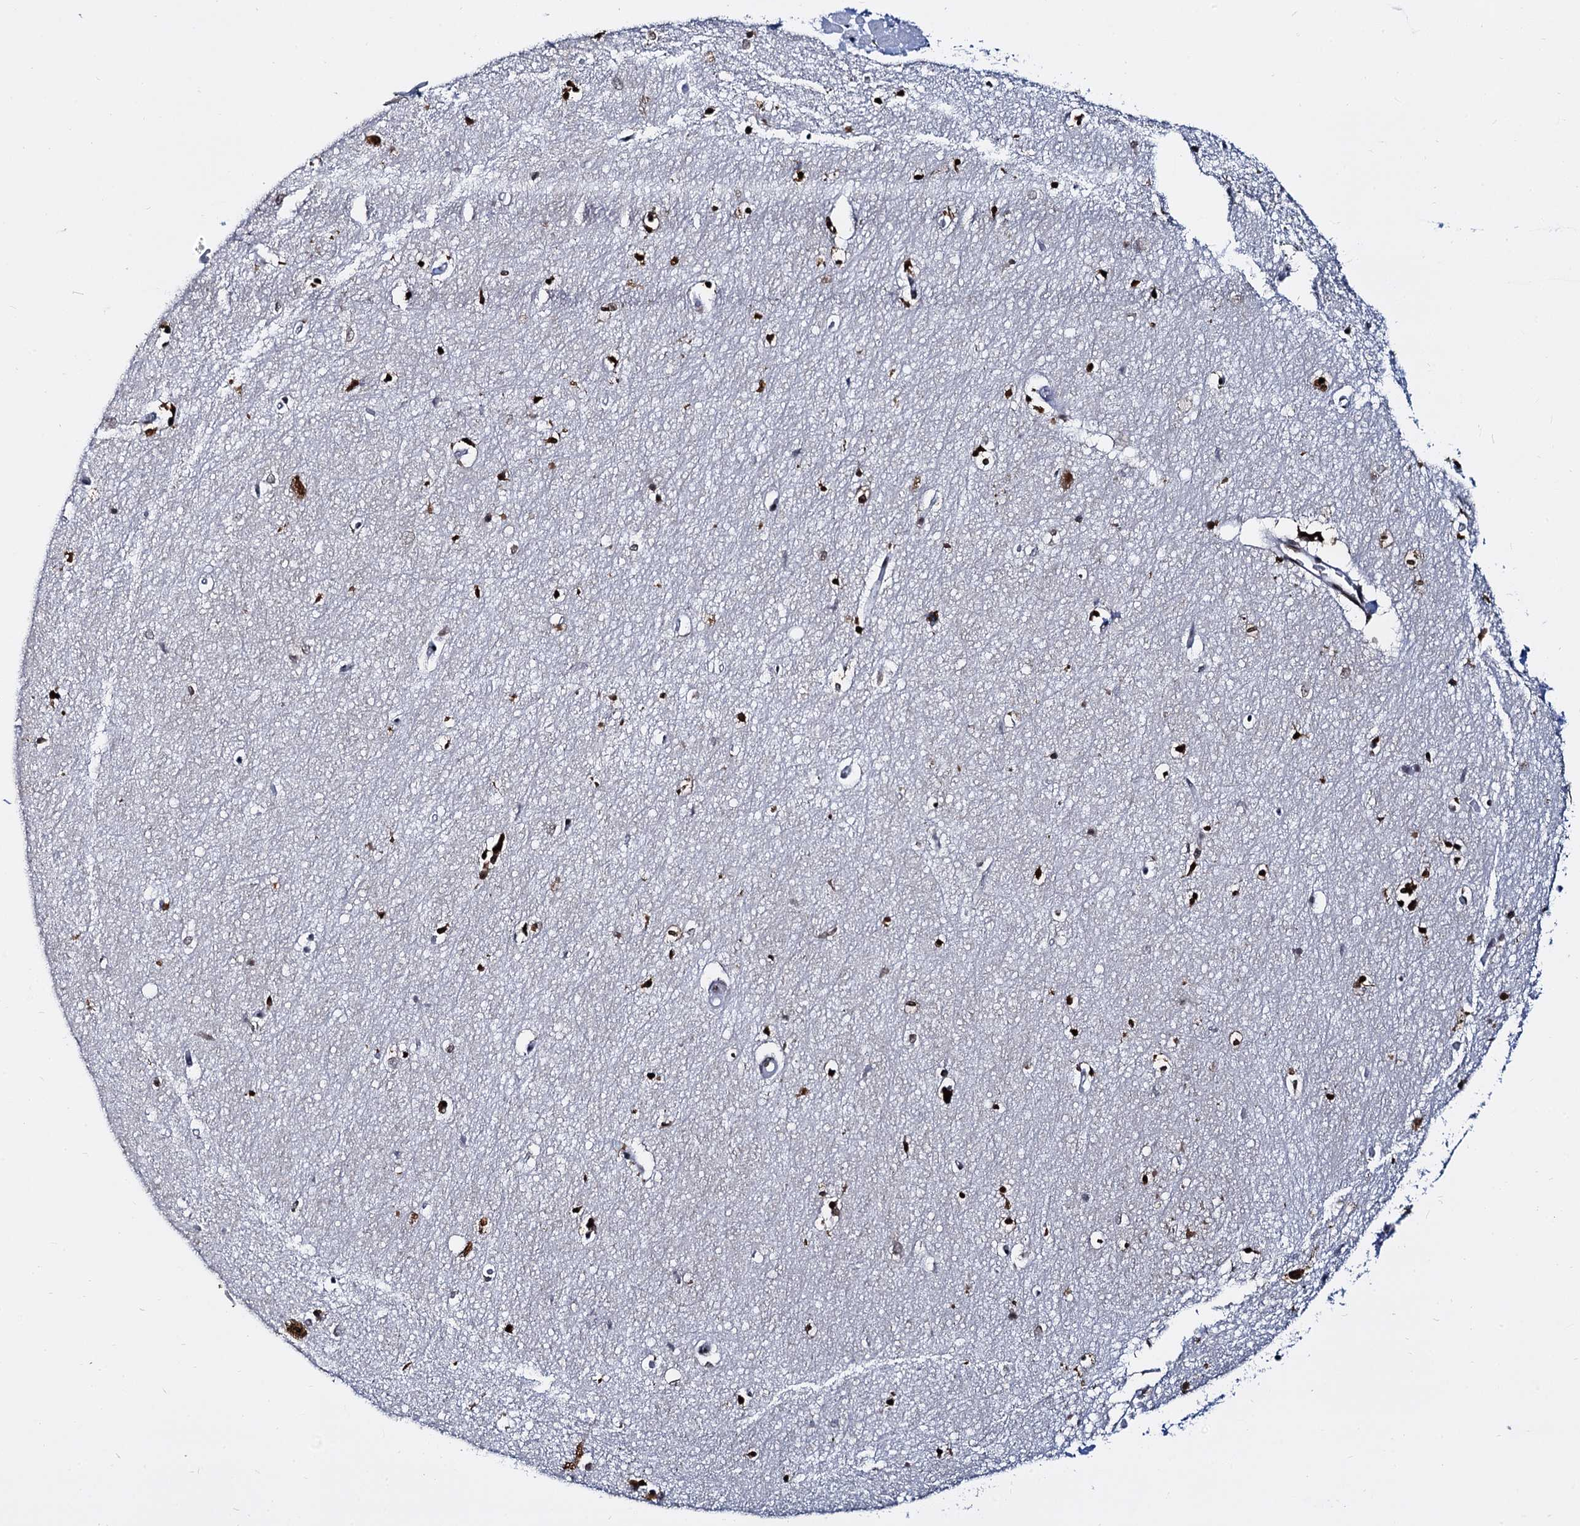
{"staining": {"intensity": "strong", "quantity": ">75%", "location": "nuclear"}, "tissue": "hippocampus", "cell_type": "Glial cells", "image_type": "normal", "snomed": [{"axis": "morphology", "description": "Normal tissue, NOS"}, {"axis": "topography", "description": "Hippocampus"}], "caption": "Hippocampus stained with DAB immunohistochemistry displays high levels of strong nuclear staining in approximately >75% of glial cells.", "gene": "CMAS", "patient": {"sex": "female", "age": 64}}